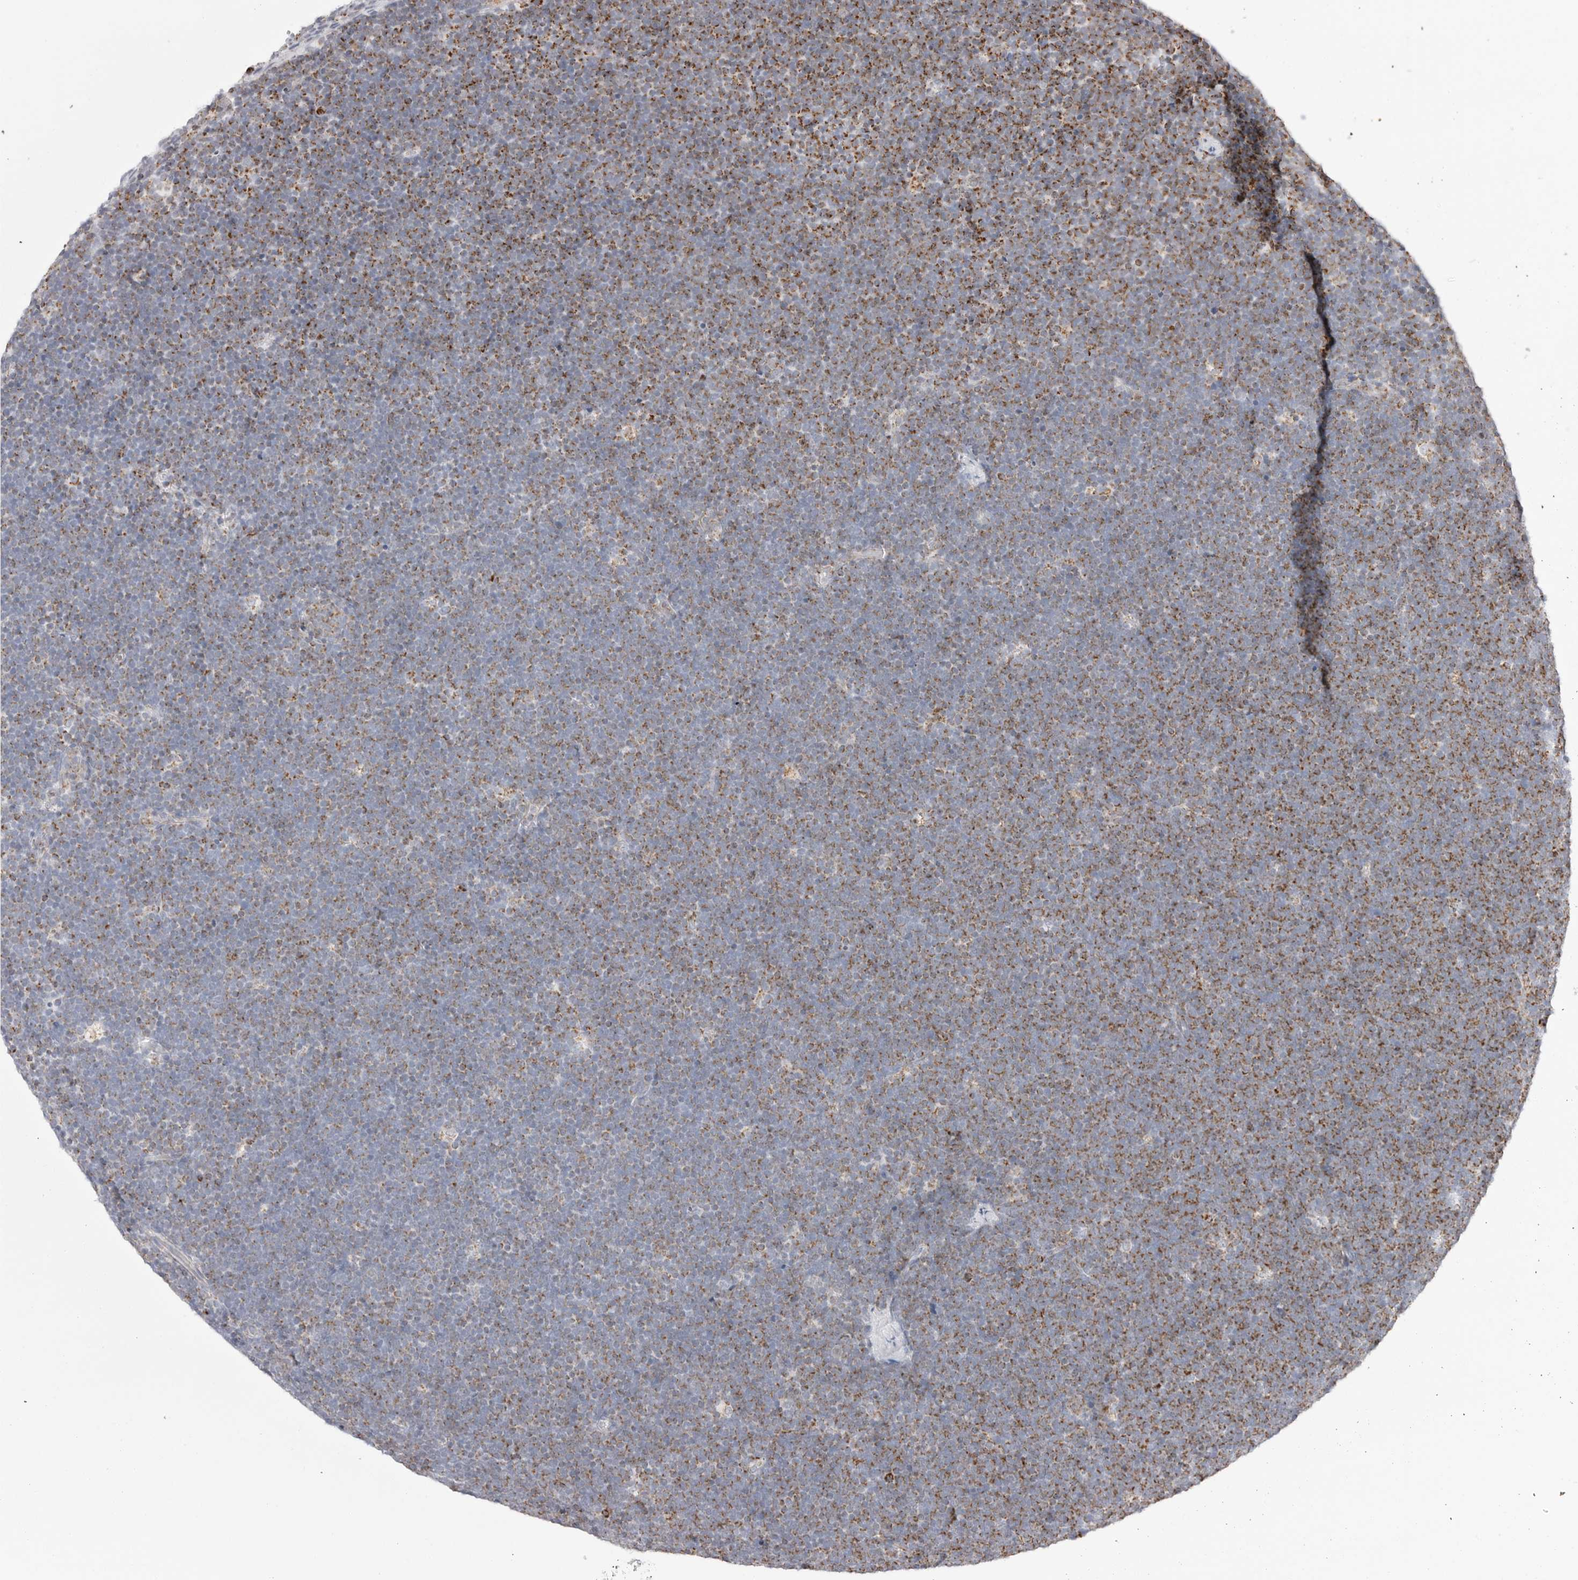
{"staining": {"intensity": "moderate", "quantity": "25%-75%", "location": "cytoplasmic/membranous"}, "tissue": "lymphoma", "cell_type": "Tumor cells", "image_type": "cancer", "snomed": [{"axis": "morphology", "description": "Malignant lymphoma, non-Hodgkin's type, High grade"}, {"axis": "topography", "description": "Lymph node"}], "caption": "Immunohistochemical staining of human malignant lymphoma, non-Hodgkin's type (high-grade) reveals medium levels of moderate cytoplasmic/membranous protein expression in about 25%-75% of tumor cells.", "gene": "ATP5IF1", "patient": {"sex": "male", "age": 13}}